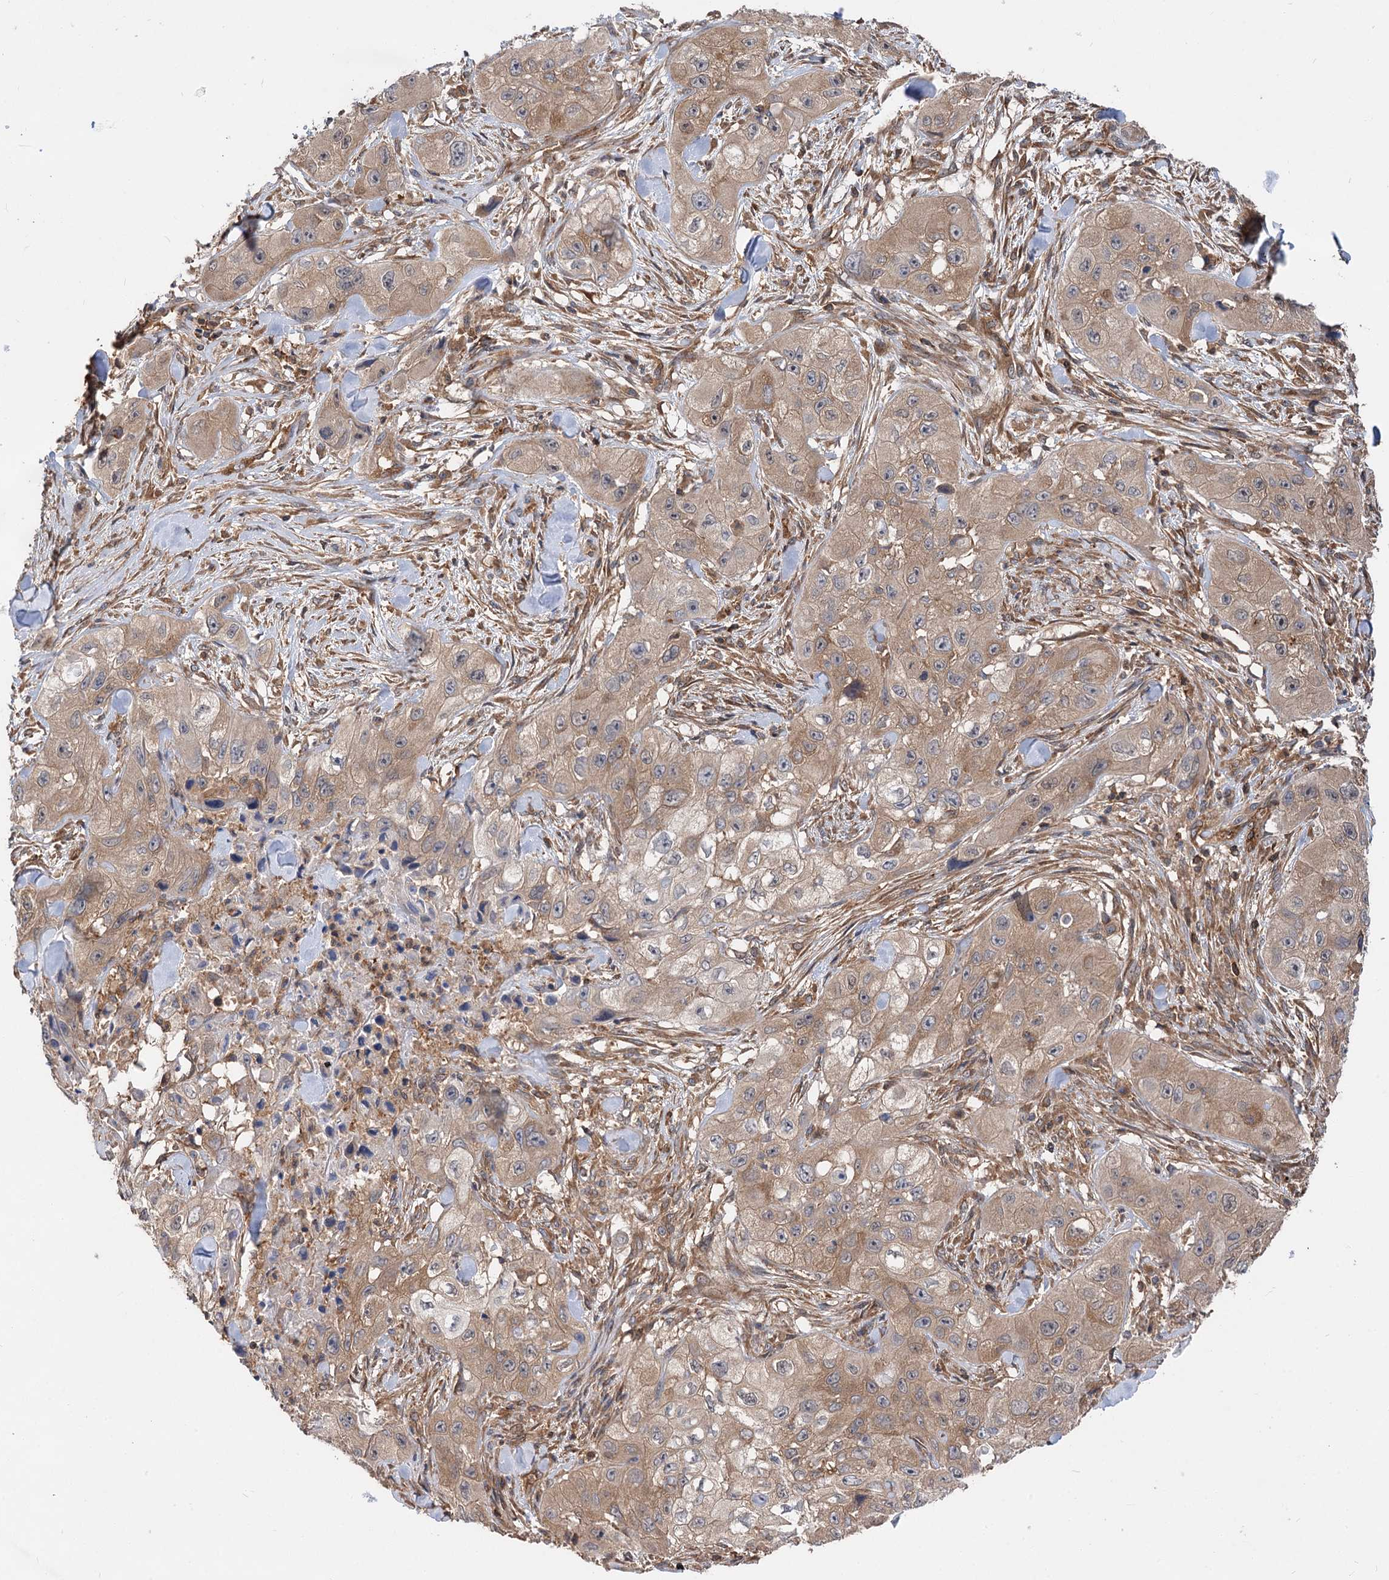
{"staining": {"intensity": "weak", "quantity": "25%-75%", "location": "cytoplasmic/membranous"}, "tissue": "skin cancer", "cell_type": "Tumor cells", "image_type": "cancer", "snomed": [{"axis": "morphology", "description": "Squamous cell carcinoma, NOS"}, {"axis": "topography", "description": "Skin"}, {"axis": "topography", "description": "Subcutis"}], "caption": "Skin squamous cell carcinoma stained with DAB (3,3'-diaminobenzidine) IHC demonstrates low levels of weak cytoplasmic/membranous staining in about 25%-75% of tumor cells.", "gene": "PACS1", "patient": {"sex": "male", "age": 73}}